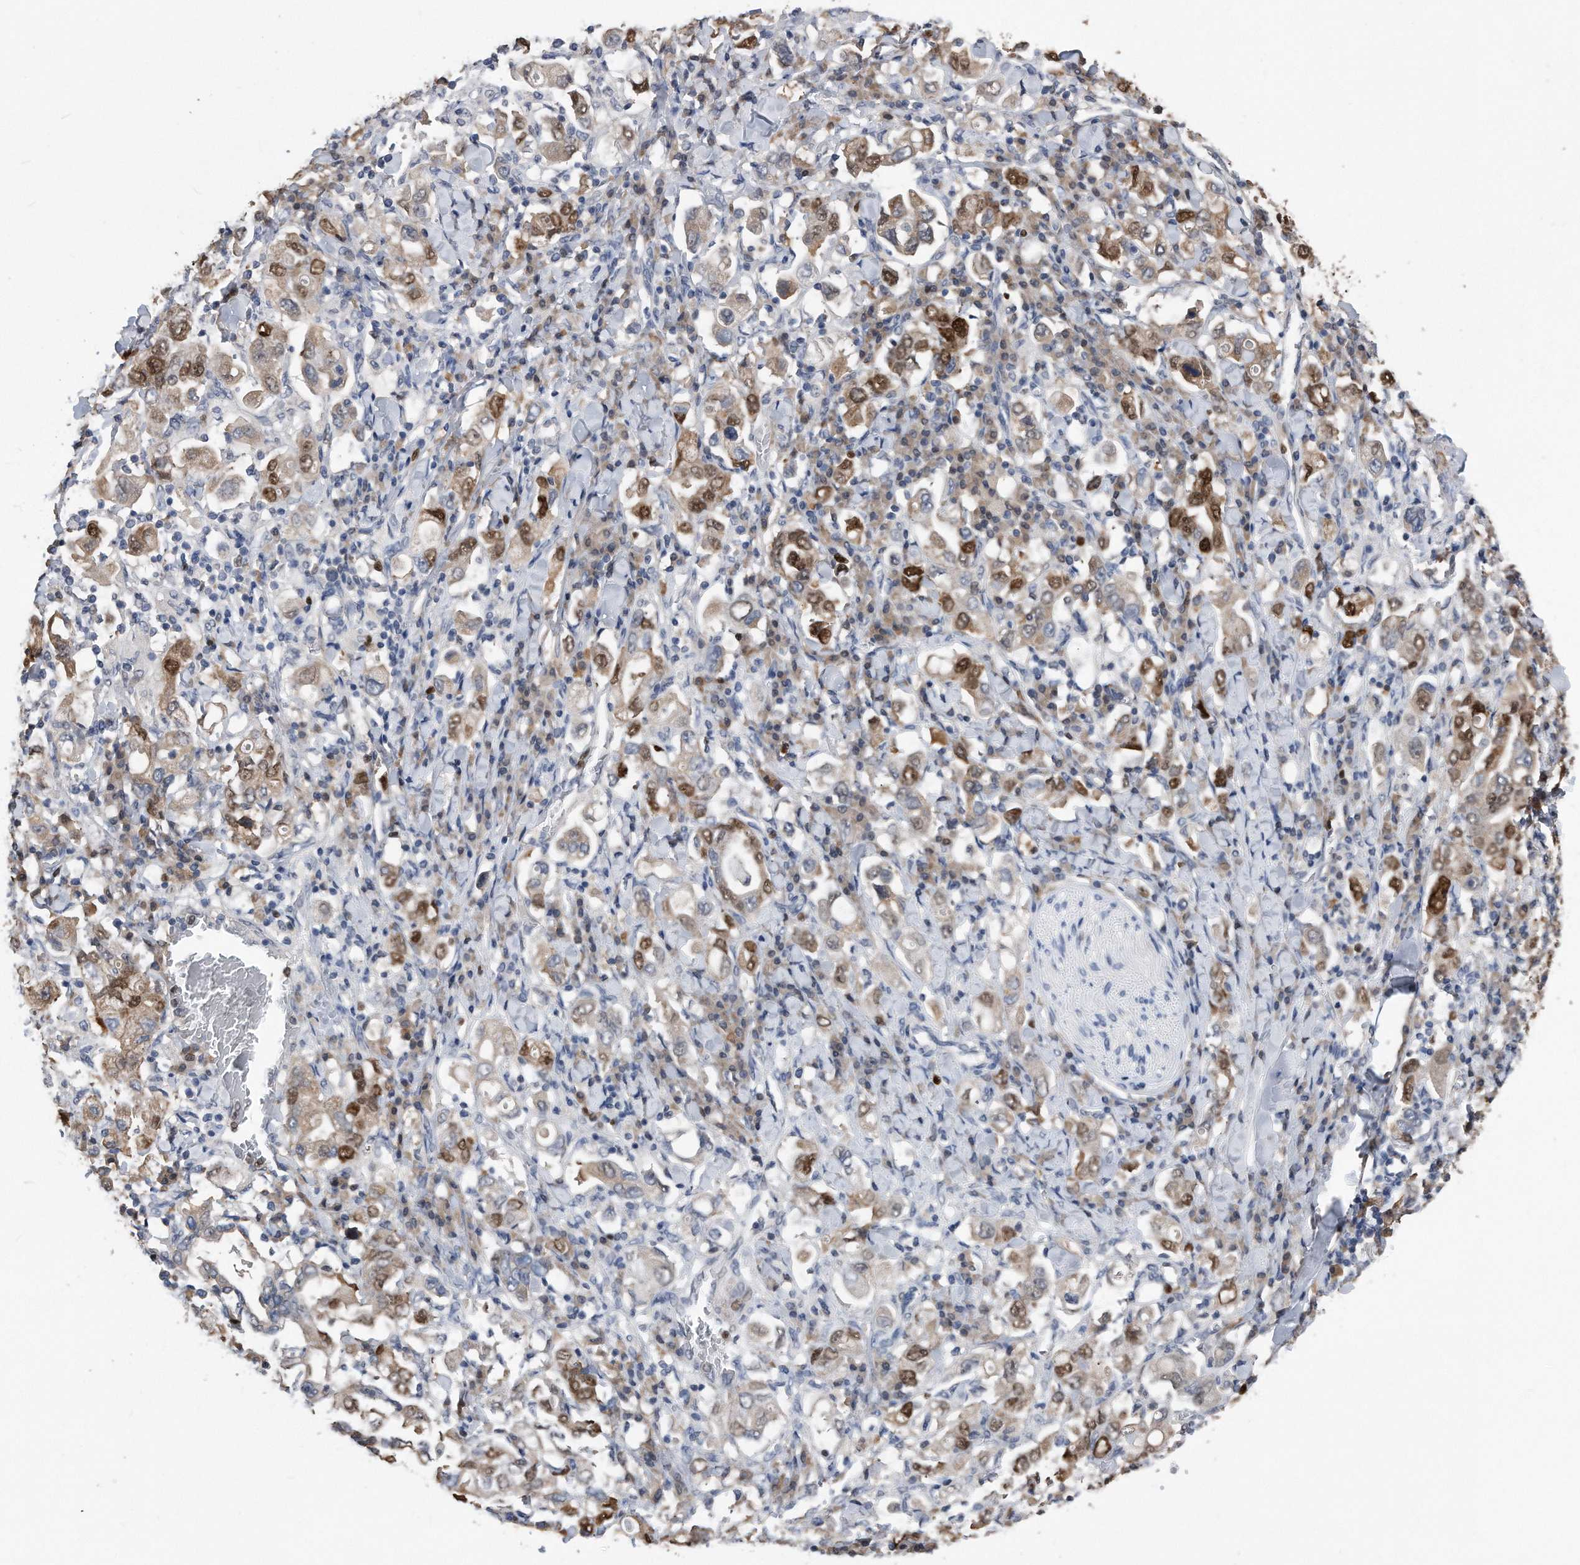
{"staining": {"intensity": "strong", "quantity": "25%-75%", "location": "nuclear"}, "tissue": "stomach cancer", "cell_type": "Tumor cells", "image_type": "cancer", "snomed": [{"axis": "morphology", "description": "Adenocarcinoma, NOS"}, {"axis": "topography", "description": "Stomach, upper"}], "caption": "Protein staining of stomach cancer (adenocarcinoma) tissue exhibits strong nuclear staining in about 25%-75% of tumor cells.", "gene": "PCNA", "patient": {"sex": "male", "age": 62}}